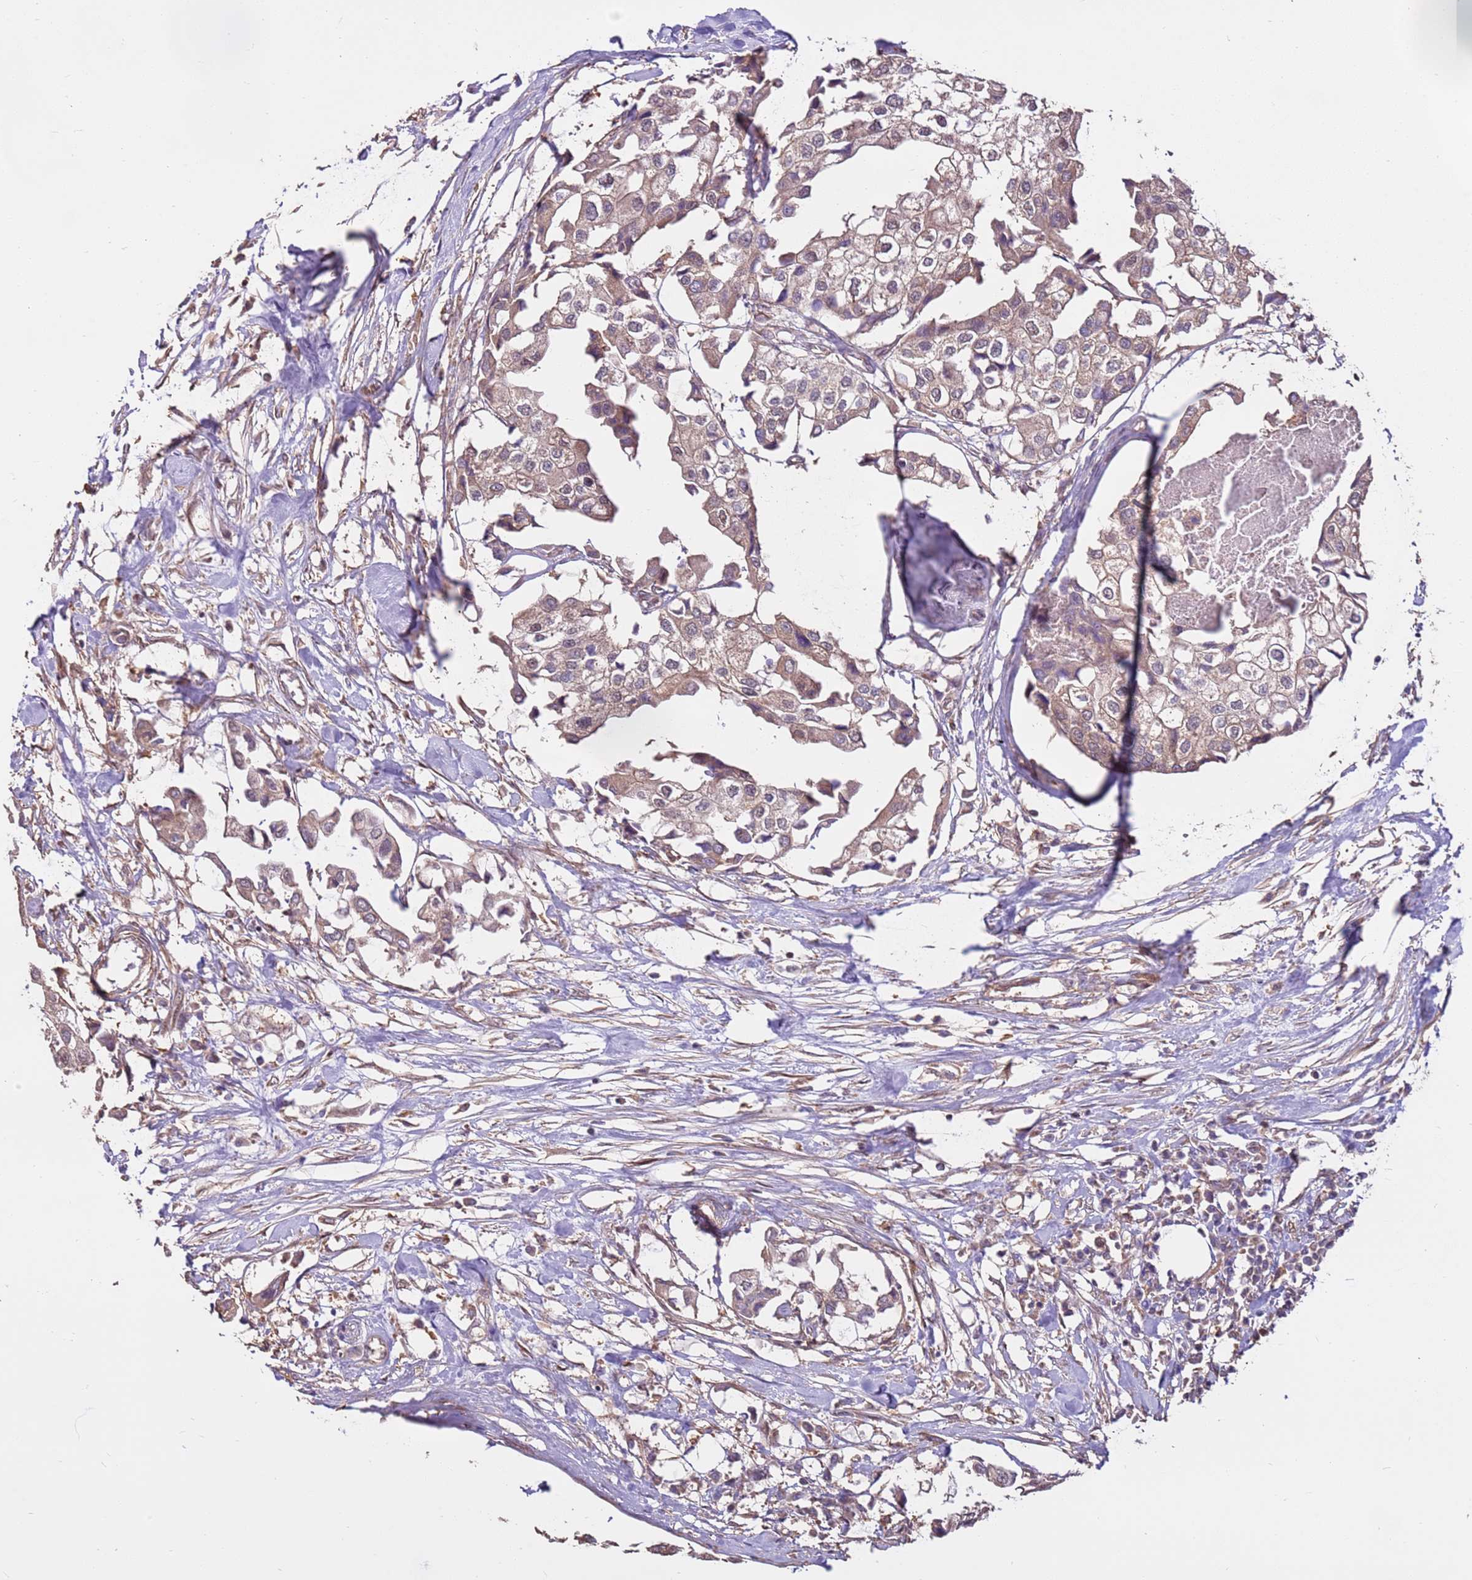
{"staining": {"intensity": "weak", "quantity": "25%-75%", "location": "cytoplasmic/membranous"}, "tissue": "urothelial cancer", "cell_type": "Tumor cells", "image_type": "cancer", "snomed": [{"axis": "morphology", "description": "Urothelial carcinoma, High grade"}, {"axis": "topography", "description": "Urinary bladder"}], "caption": "The micrograph reveals a brown stain indicating the presence of a protein in the cytoplasmic/membranous of tumor cells in high-grade urothelial carcinoma.", "gene": "CCDC112", "patient": {"sex": "male", "age": 64}}